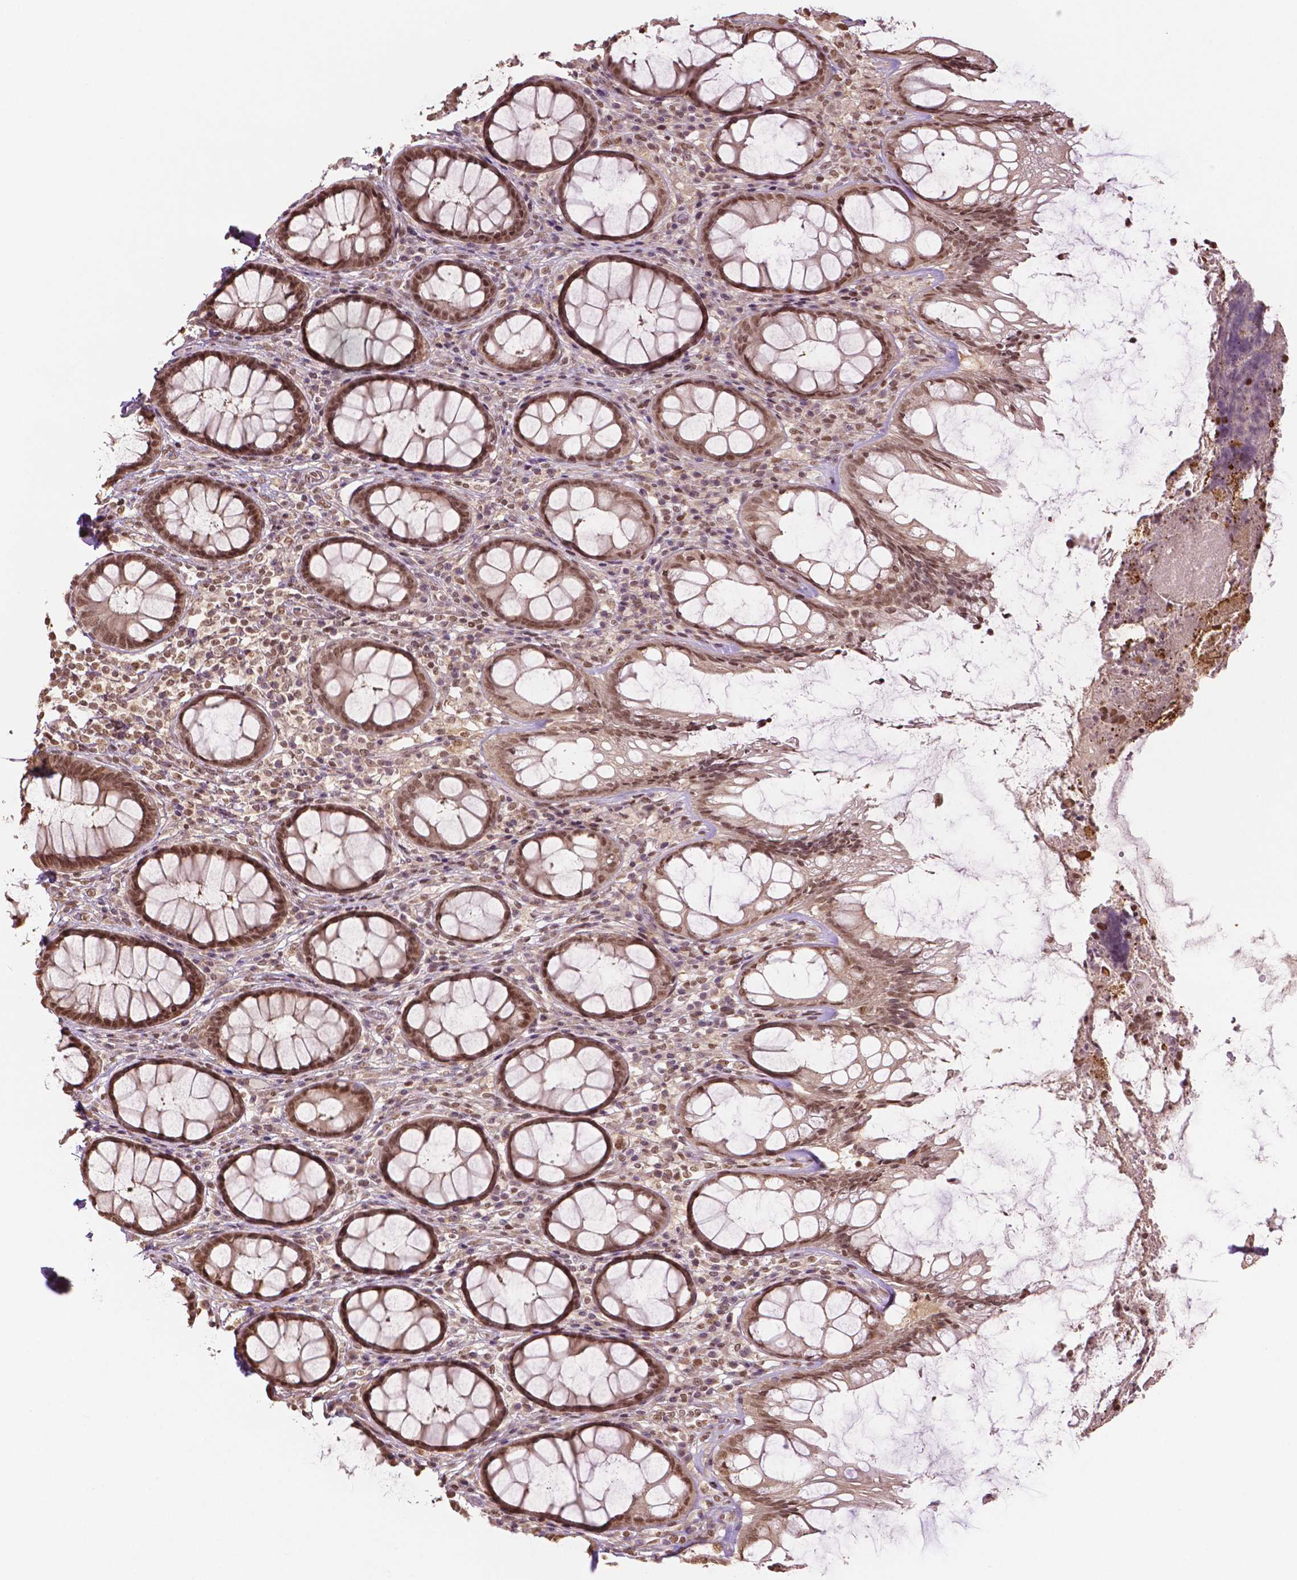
{"staining": {"intensity": "moderate", "quantity": ">75%", "location": "nuclear"}, "tissue": "rectum", "cell_type": "Glandular cells", "image_type": "normal", "snomed": [{"axis": "morphology", "description": "Normal tissue, NOS"}, {"axis": "topography", "description": "Rectum"}], "caption": "The image demonstrates a brown stain indicating the presence of a protein in the nuclear of glandular cells in rectum. (DAB (3,3'-diaminobenzidine) IHC with brightfield microscopy, high magnification).", "gene": "DEK", "patient": {"sex": "male", "age": 72}}